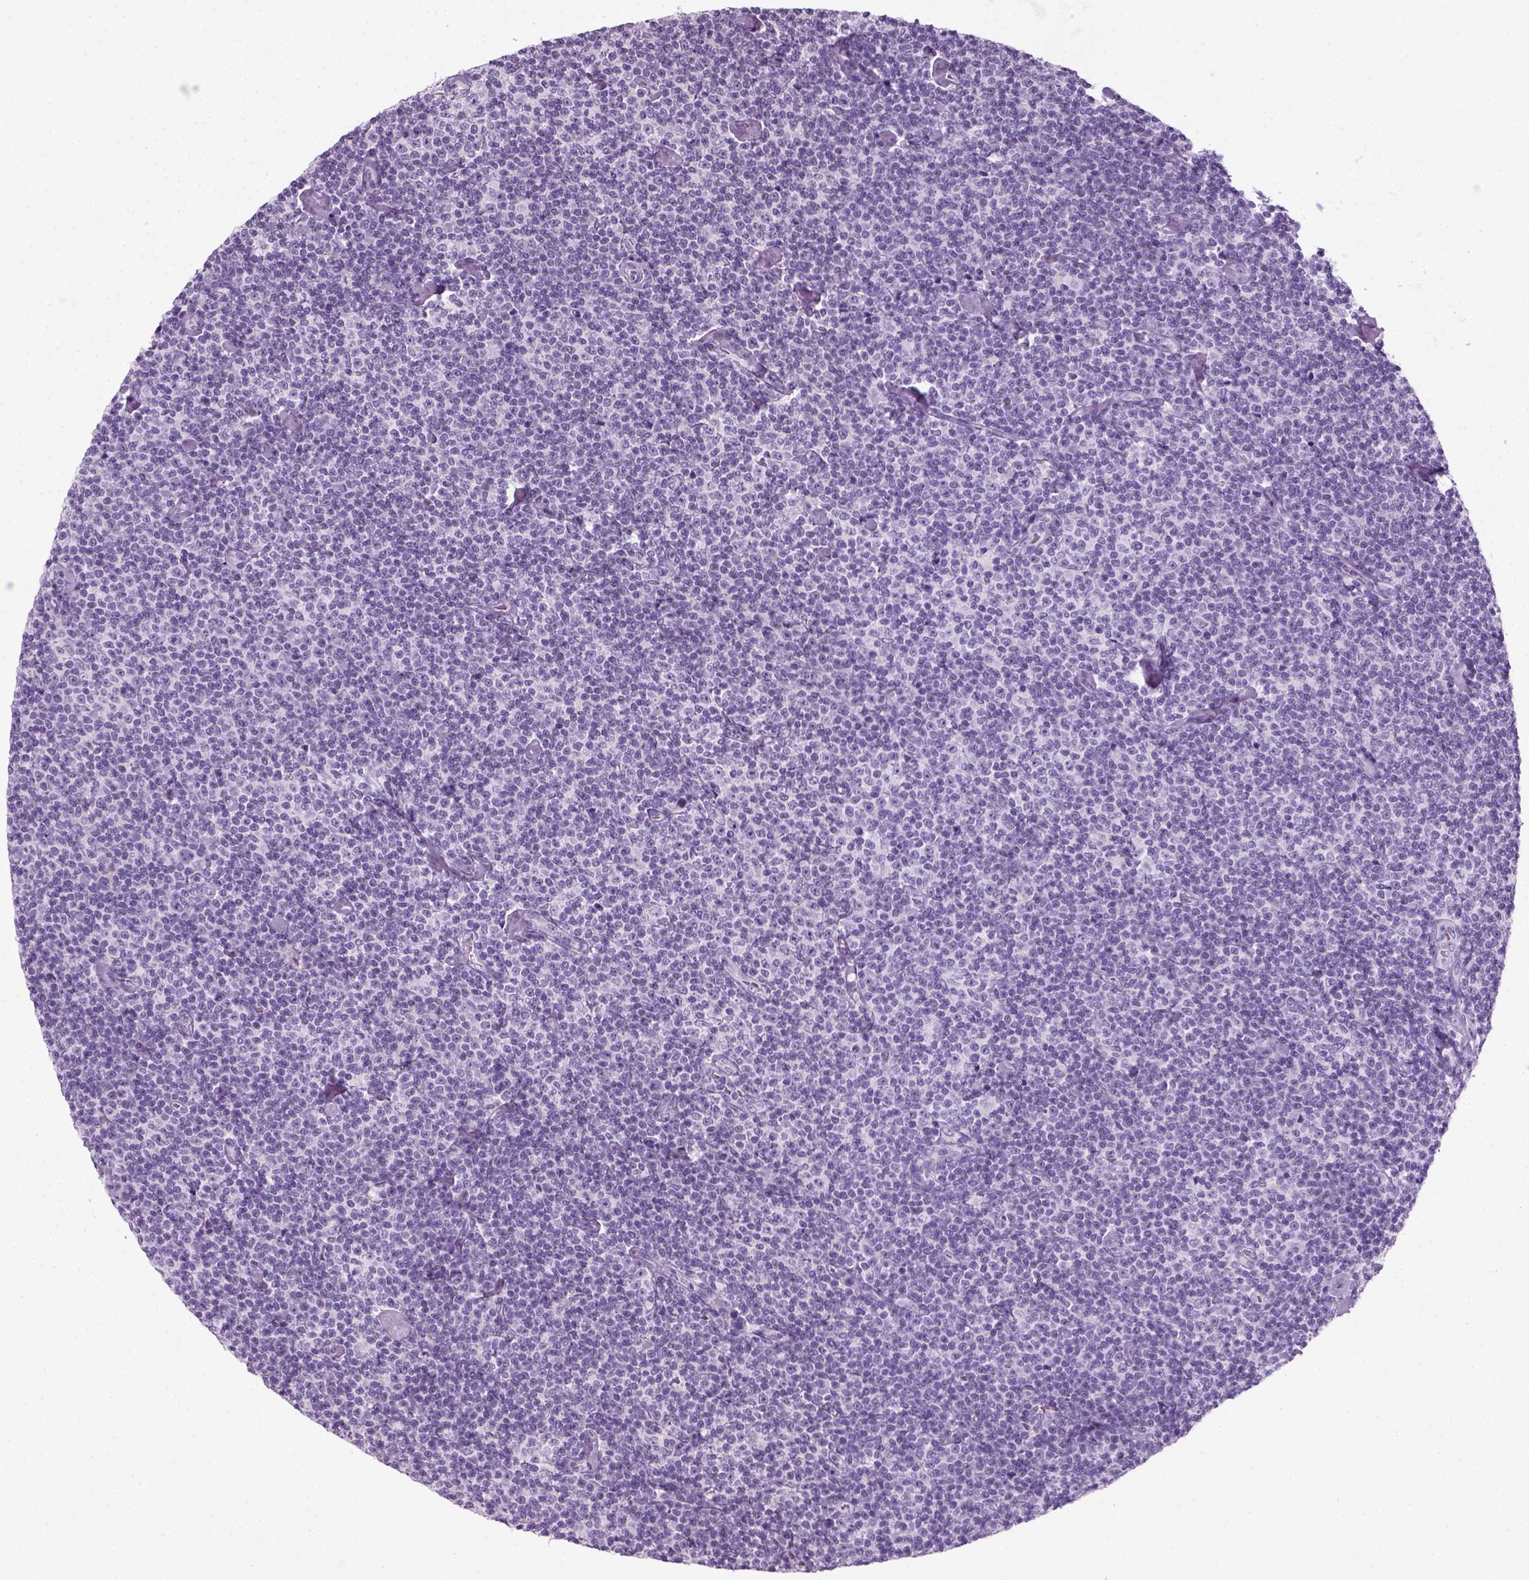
{"staining": {"intensity": "negative", "quantity": "none", "location": "none"}, "tissue": "lymphoma", "cell_type": "Tumor cells", "image_type": "cancer", "snomed": [{"axis": "morphology", "description": "Malignant lymphoma, non-Hodgkin's type, Low grade"}, {"axis": "topography", "description": "Lymph node"}], "caption": "High magnification brightfield microscopy of lymphoma stained with DAB (brown) and counterstained with hematoxylin (blue): tumor cells show no significant positivity. (Immunohistochemistry, brightfield microscopy, high magnification).", "gene": "SLC12A5", "patient": {"sex": "male", "age": 81}}